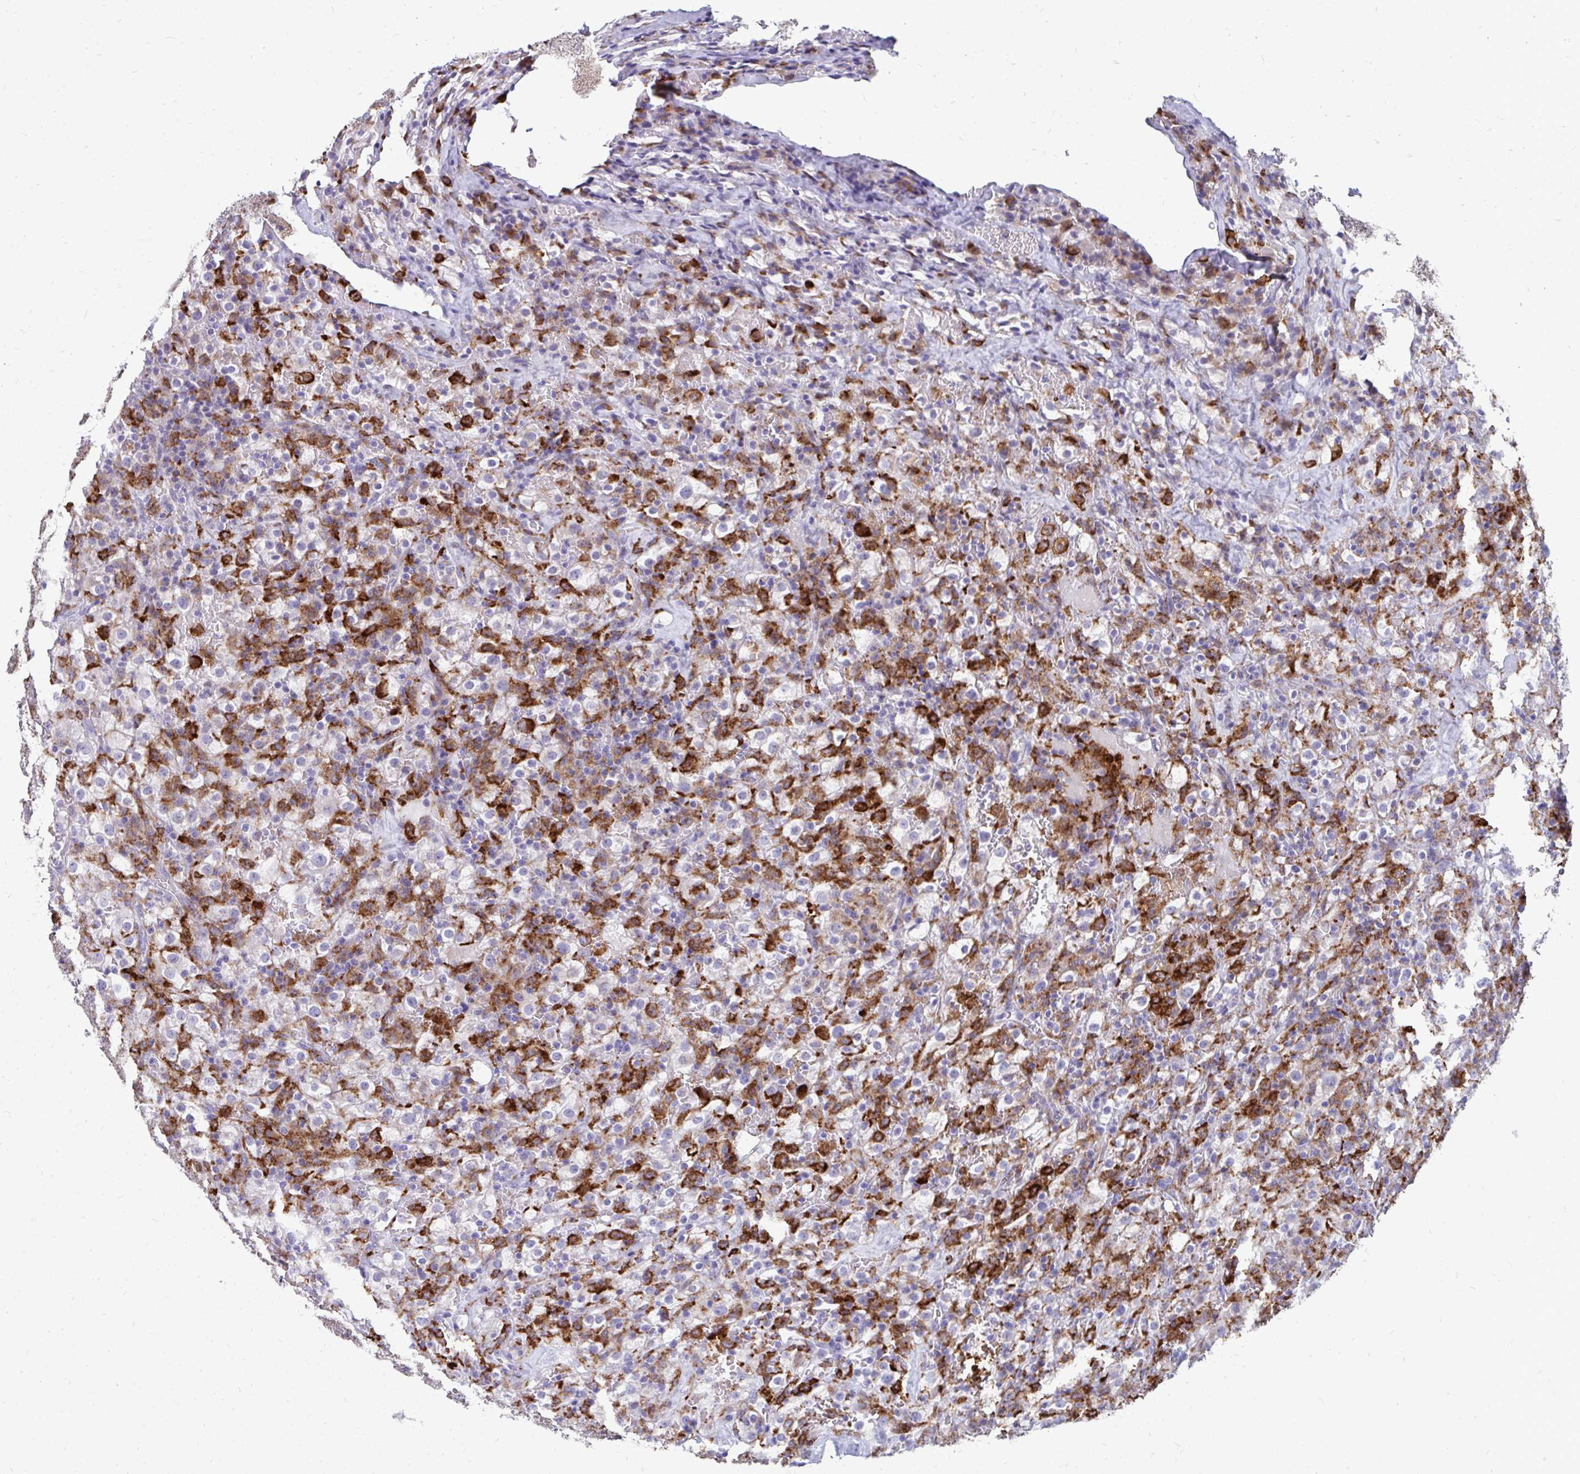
{"staining": {"intensity": "negative", "quantity": "none", "location": "none"}, "tissue": "renal cancer", "cell_type": "Tumor cells", "image_type": "cancer", "snomed": [{"axis": "morphology", "description": "Adenocarcinoma, NOS"}, {"axis": "topography", "description": "Kidney"}], "caption": "An immunohistochemistry micrograph of renal adenocarcinoma is shown. There is no staining in tumor cells of renal adenocarcinoma.", "gene": "CD163", "patient": {"sex": "female", "age": 74}}